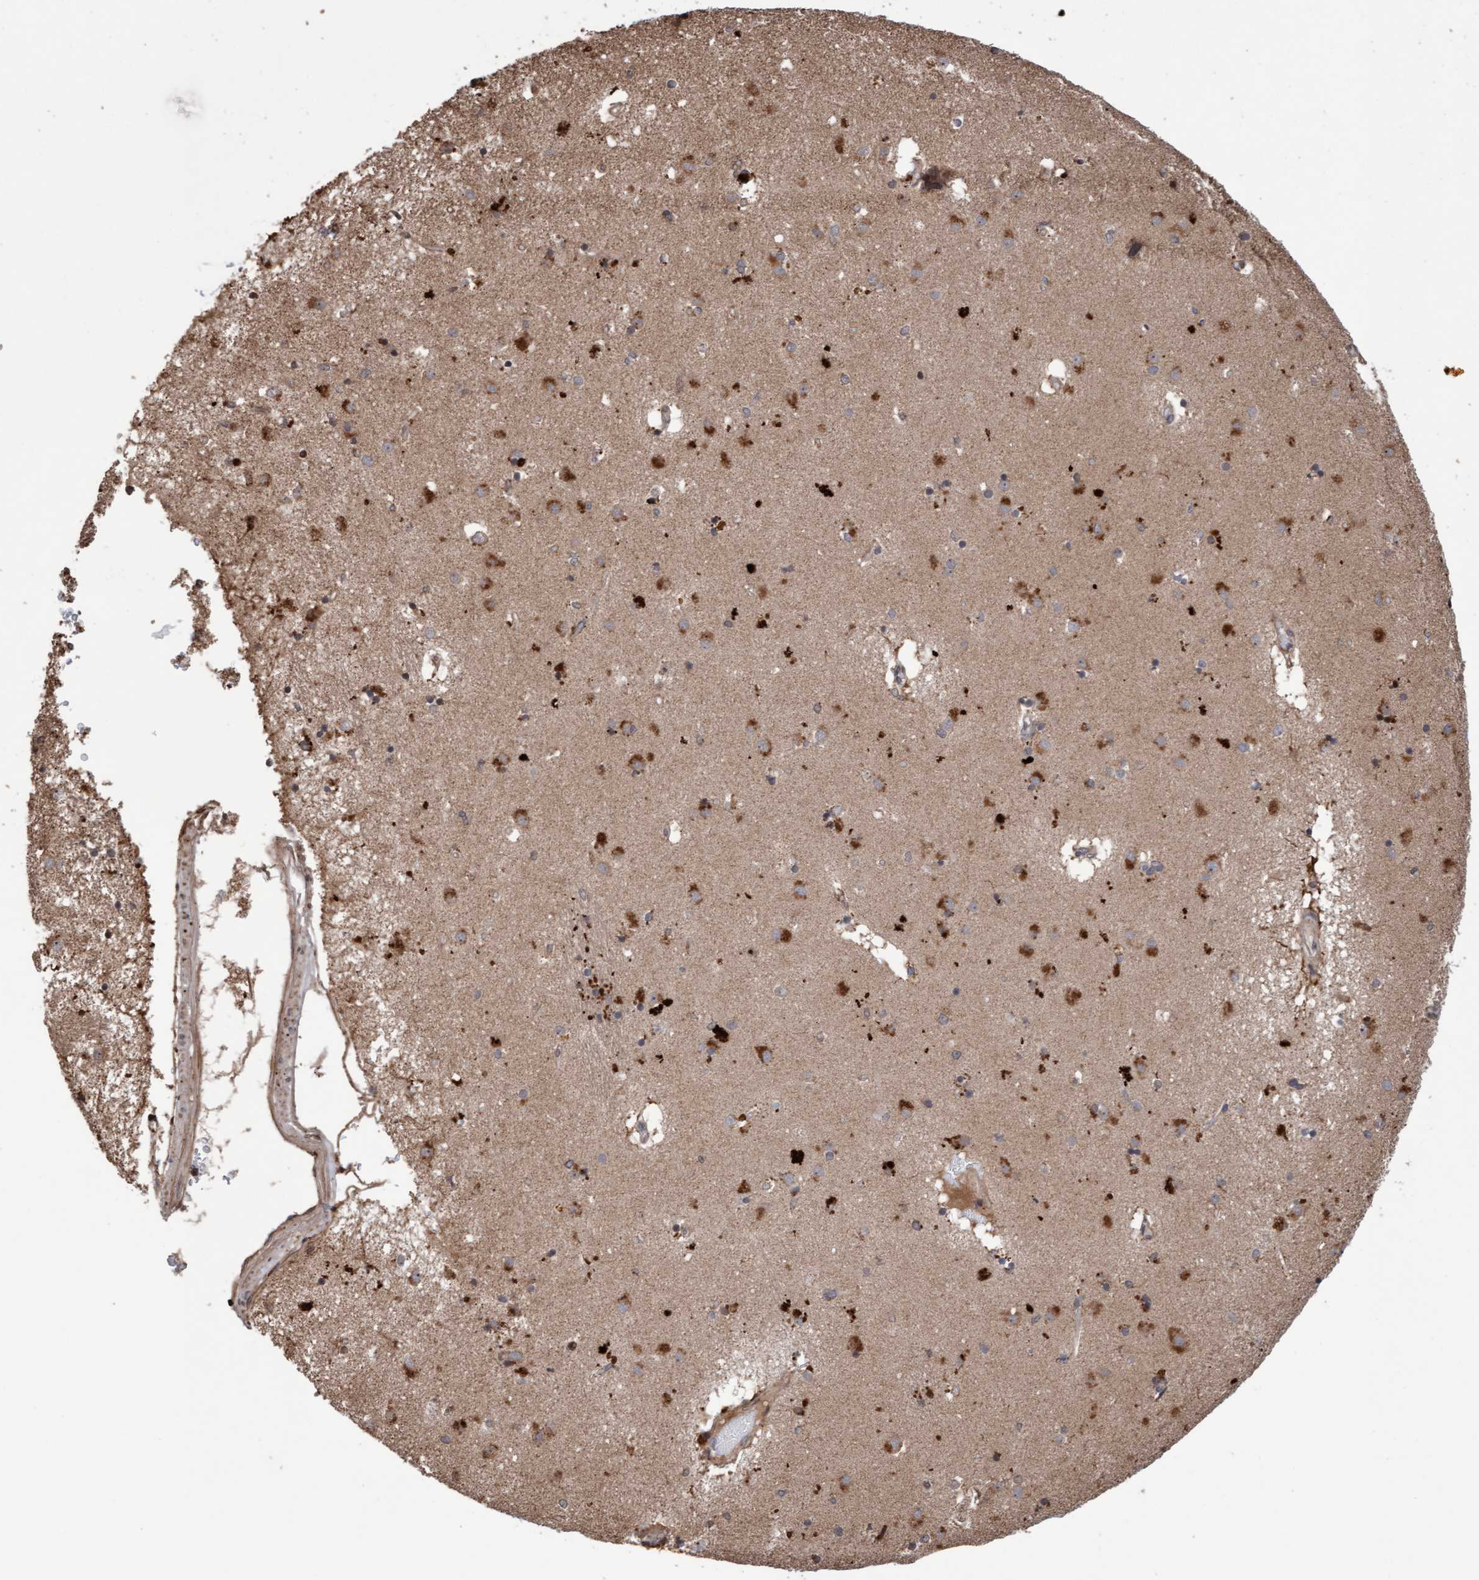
{"staining": {"intensity": "moderate", "quantity": ">75%", "location": "cytoplasmic/membranous"}, "tissue": "caudate", "cell_type": "Glial cells", "image_type": "normal", "snomed": [{"axis": "morphology", "description": "Normal tissue, NOS"}, {"axis": "topography", "description": "Lateral ventricle wall"}], "caption": "Caudate stained with DAB immunohistochemistry reveals medium levels of moderate cytoplasmic/membranous staining in approximately >75% of glial cells.", "gene": "PECR", "patient": {"sex": "male", "age": 70}}